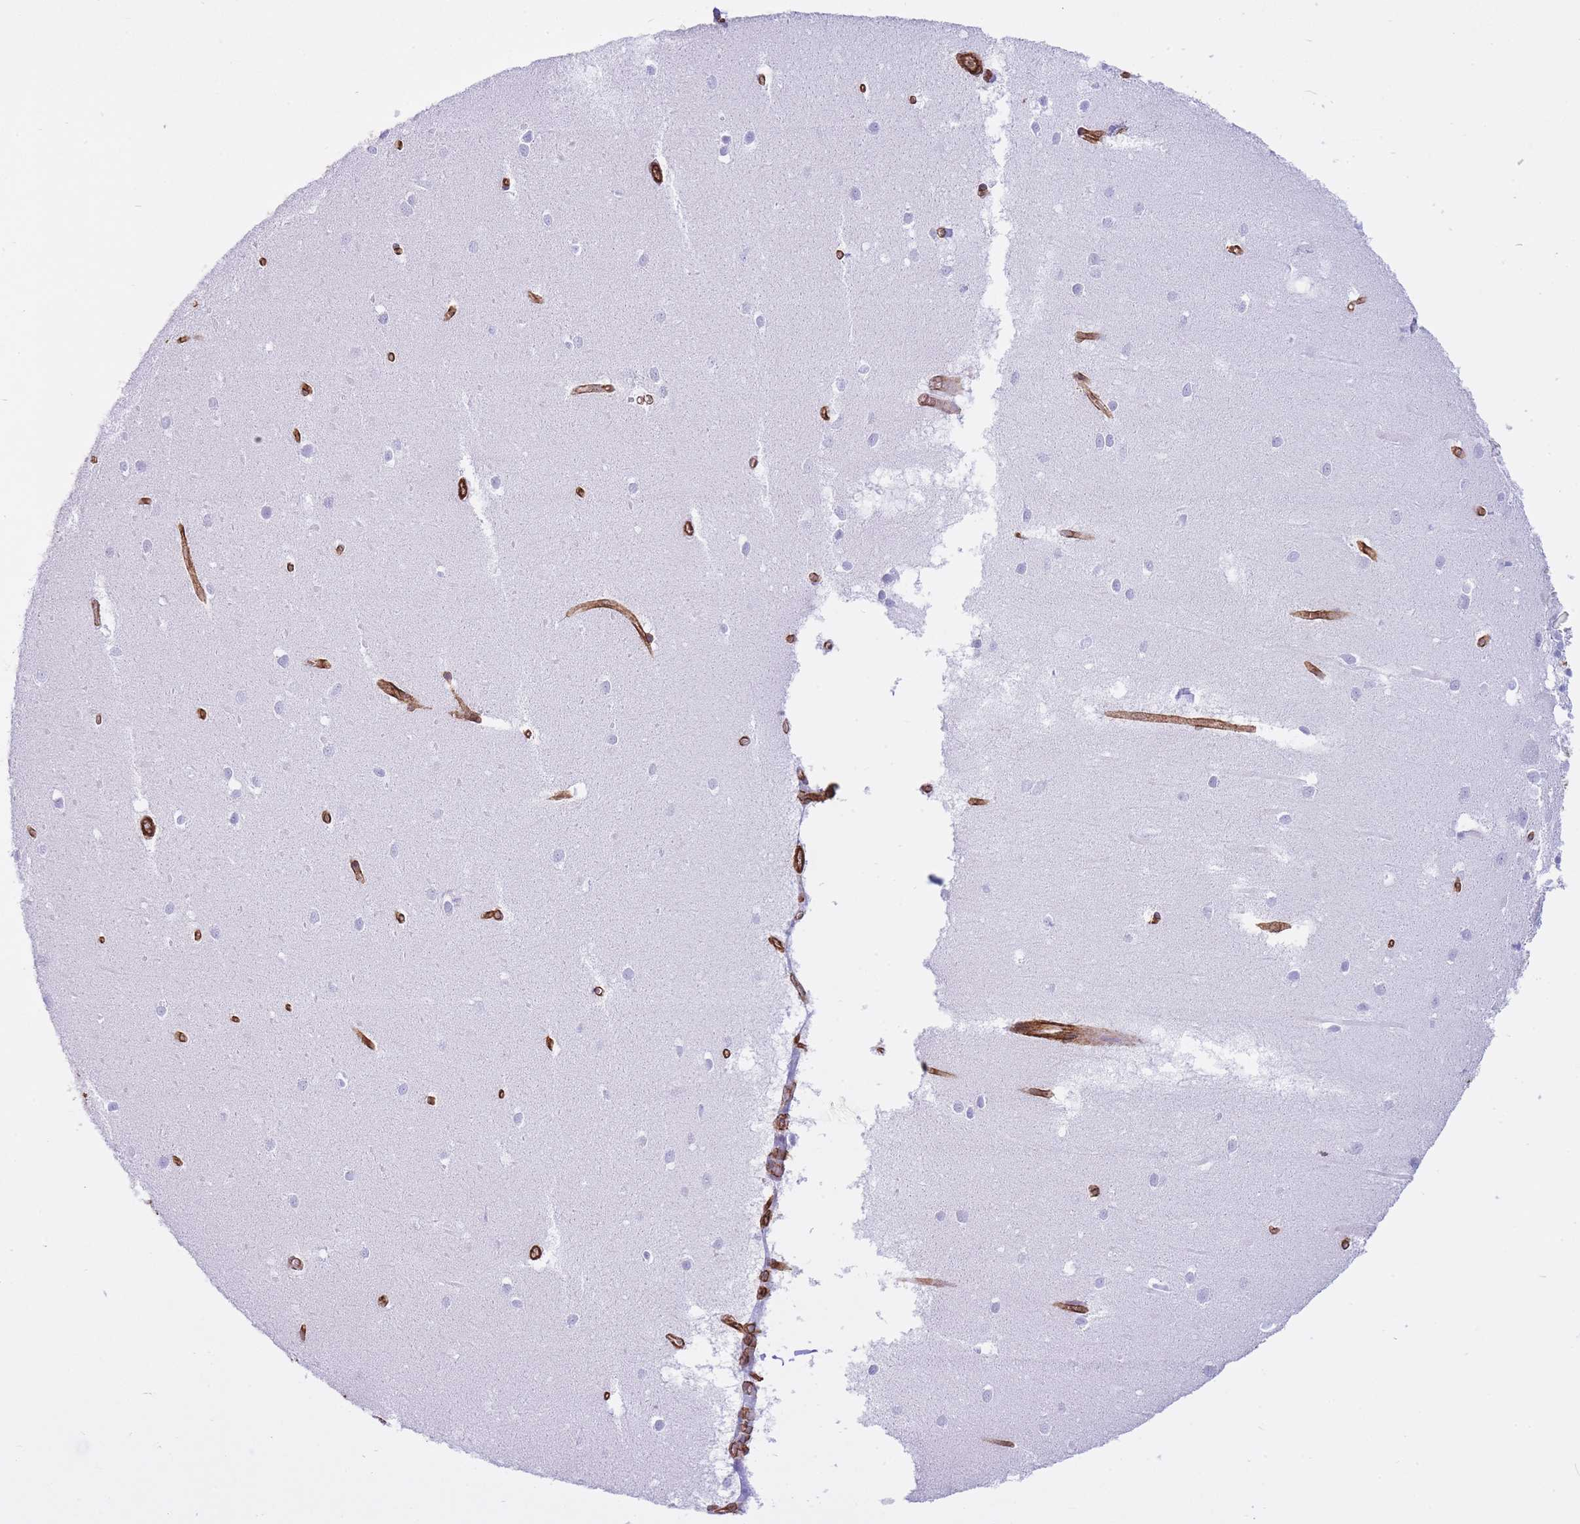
{"staining": {"intensity": "negative", "quantity": "none", "location": "none"}, "tissue": "cerebellum", "cell_type": "Cells in granular layer", "image_type": "normal", "snomed": [{"axis": "morphology", "description": "Normal tissue, NOS"}, {"axis": "topography", "description": "Cerebellum"}], "caption": "Immunohistochemical staining of unremarkable cerebellum displays no significant positivity in cells in granular layer.", "gene": "CAVIN1", "patient": {"sex": "male", "age": 54}}